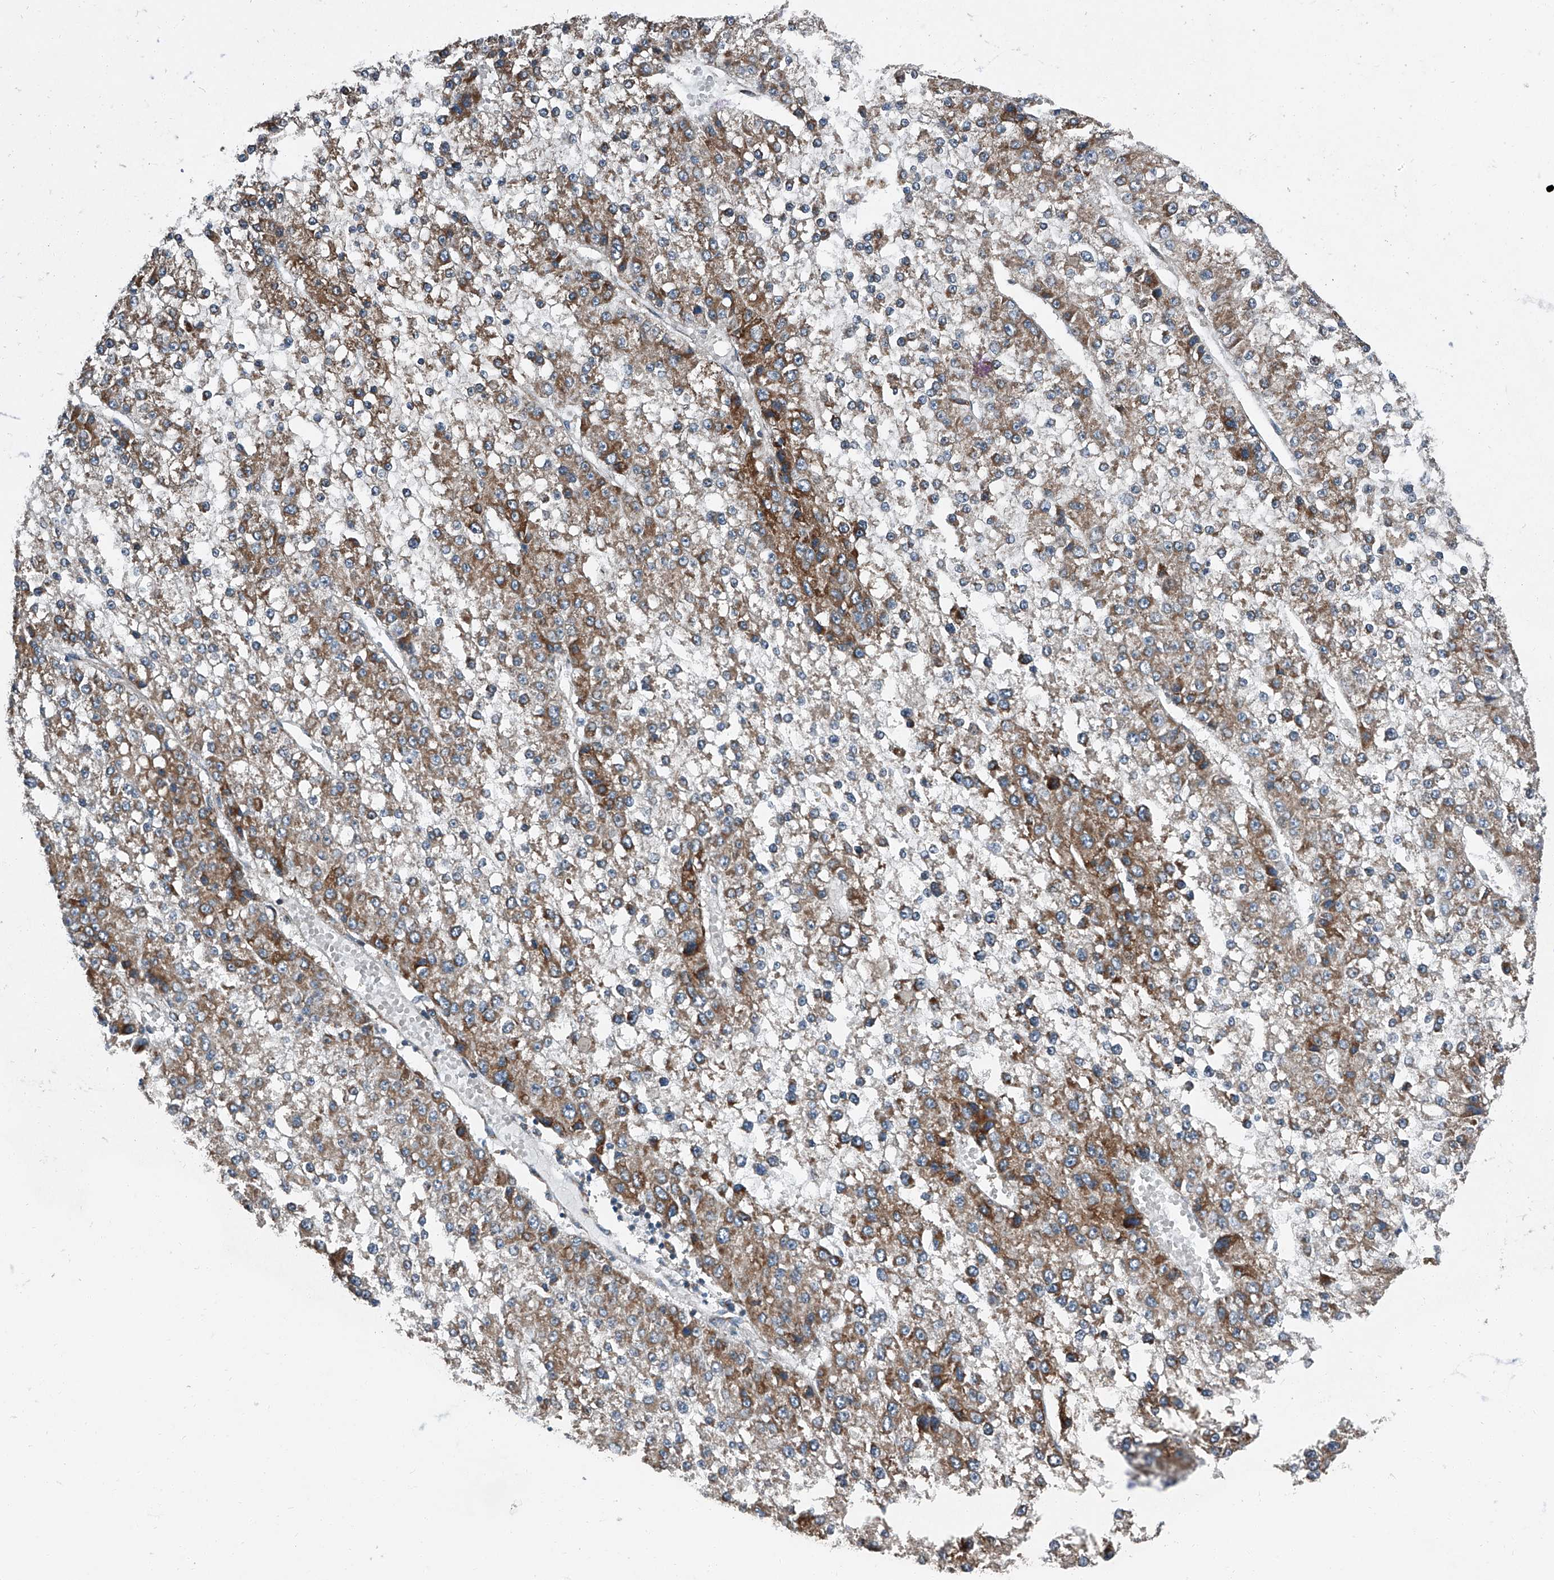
{"staining": {"intensity": "moderate", "quantity": ">75%", "location": "cytoplasmic/membranous"}, "tissue": "liver cancer", "cell_type": "Tumor cells", "image_type": "cancer", "snomed": [{"axis": "morphology", "description": "Carcinoma, Hepatocellular, NOS"}, {"axis": "topography", "description": "Liver"}], "caption": "Liver cancer stained with a brown dye demonstrates moderate cytoplasmic/membranous positive positivity in approximately >75% of tumor cells.", "gene": "CHRNA7", "patient": {"sex": "female", "age": 73}}